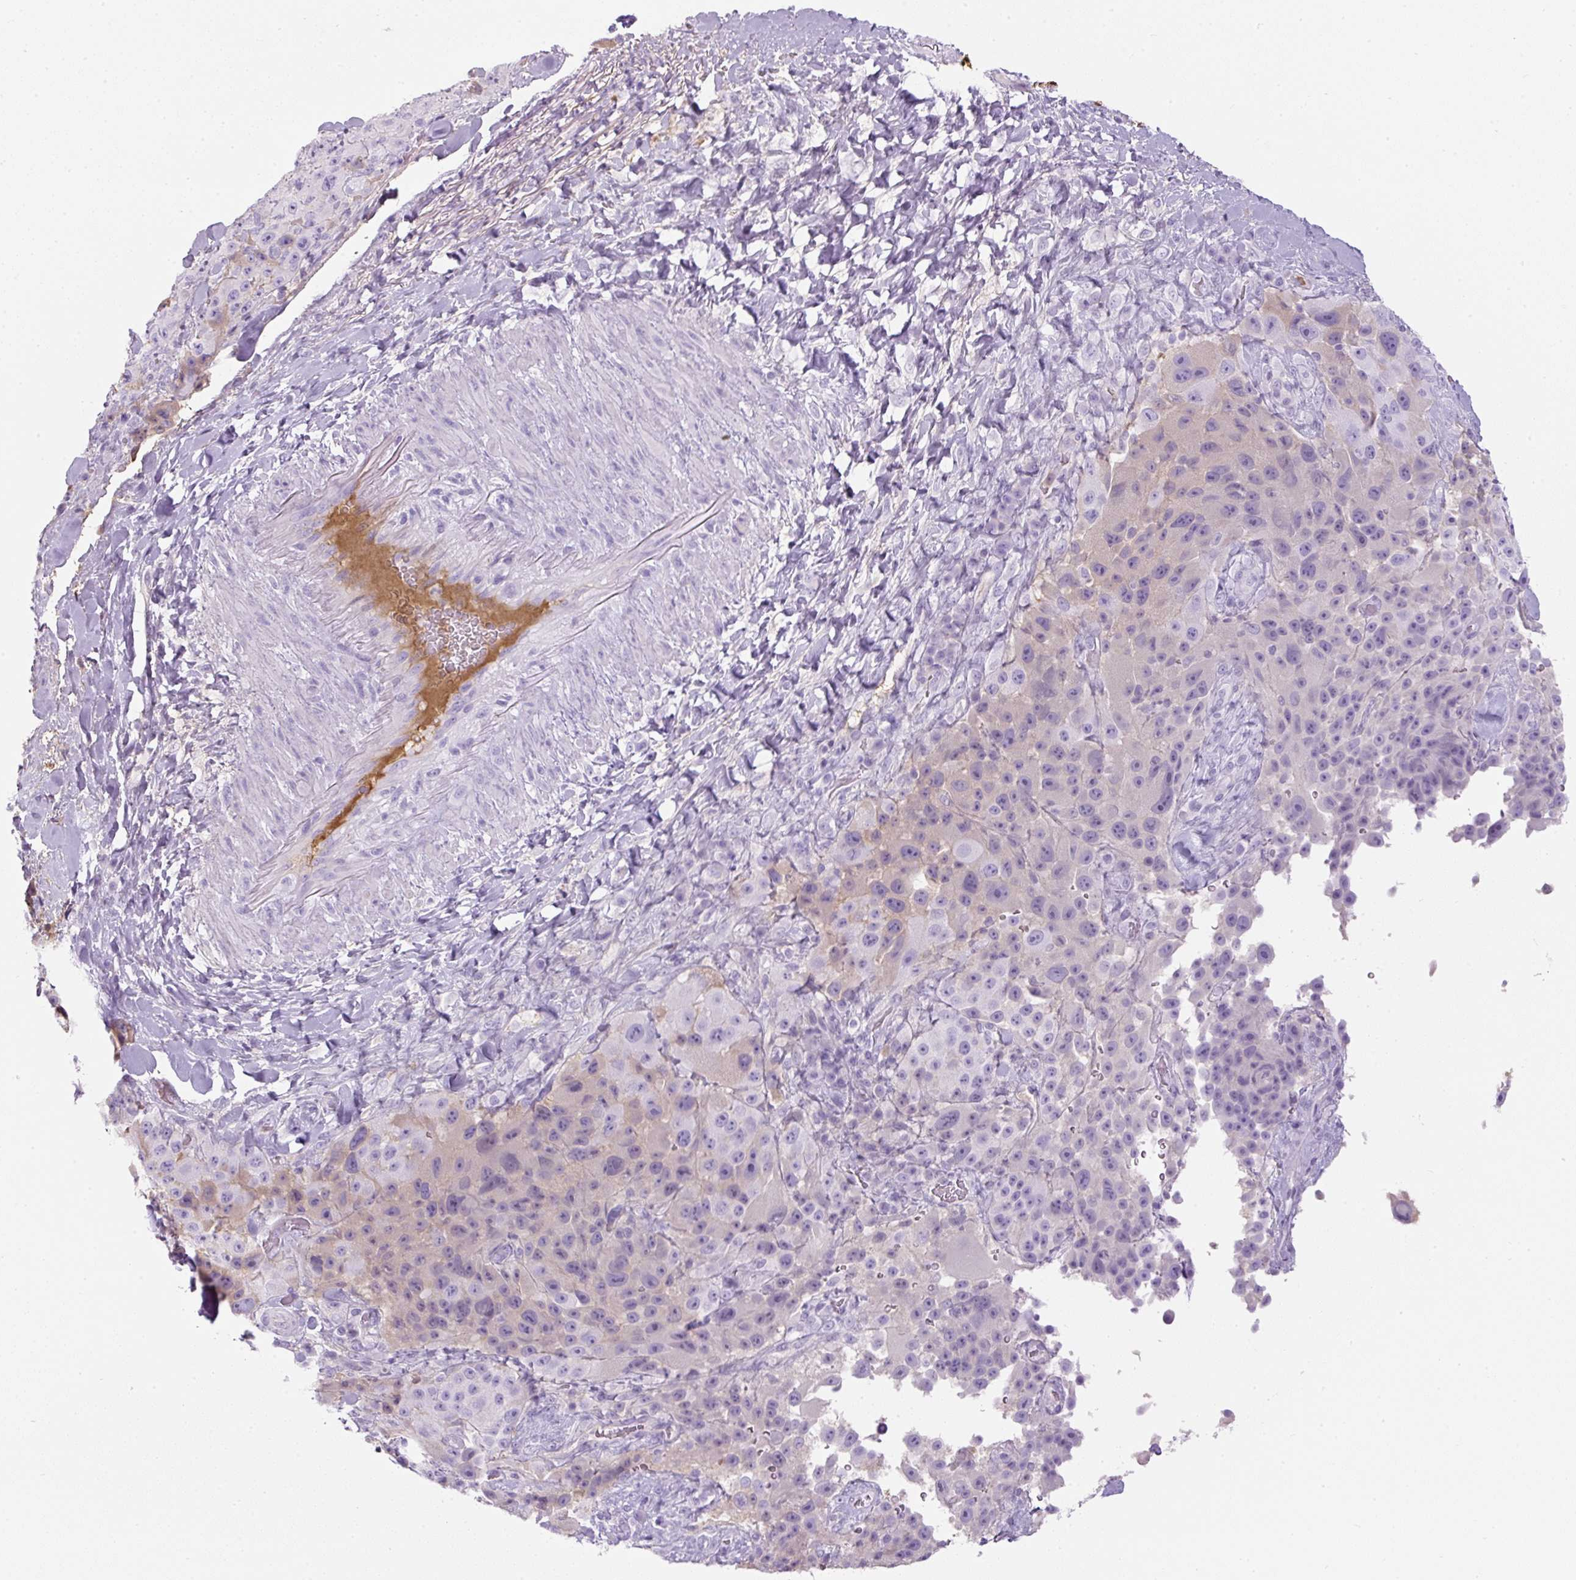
{"staining": {"intensity": "negative", "quantity": "none", "location": "none"}, "tissue": "melanoma", "cell_type": "Tumor cells", "image_type": "cancer", "snomed": [{"axis": "morphology", "description": "Malignant melanoma, Metastatic site"}, {"axis": "topography", "description": "Lymph node"}], "caption": "Immunohistochemical staining of malignant melanoma (metastatic site) reveals no significant staining in tumor cells.", "gene": "APOA1", "patient": {"sex": "male", "age": 62}}